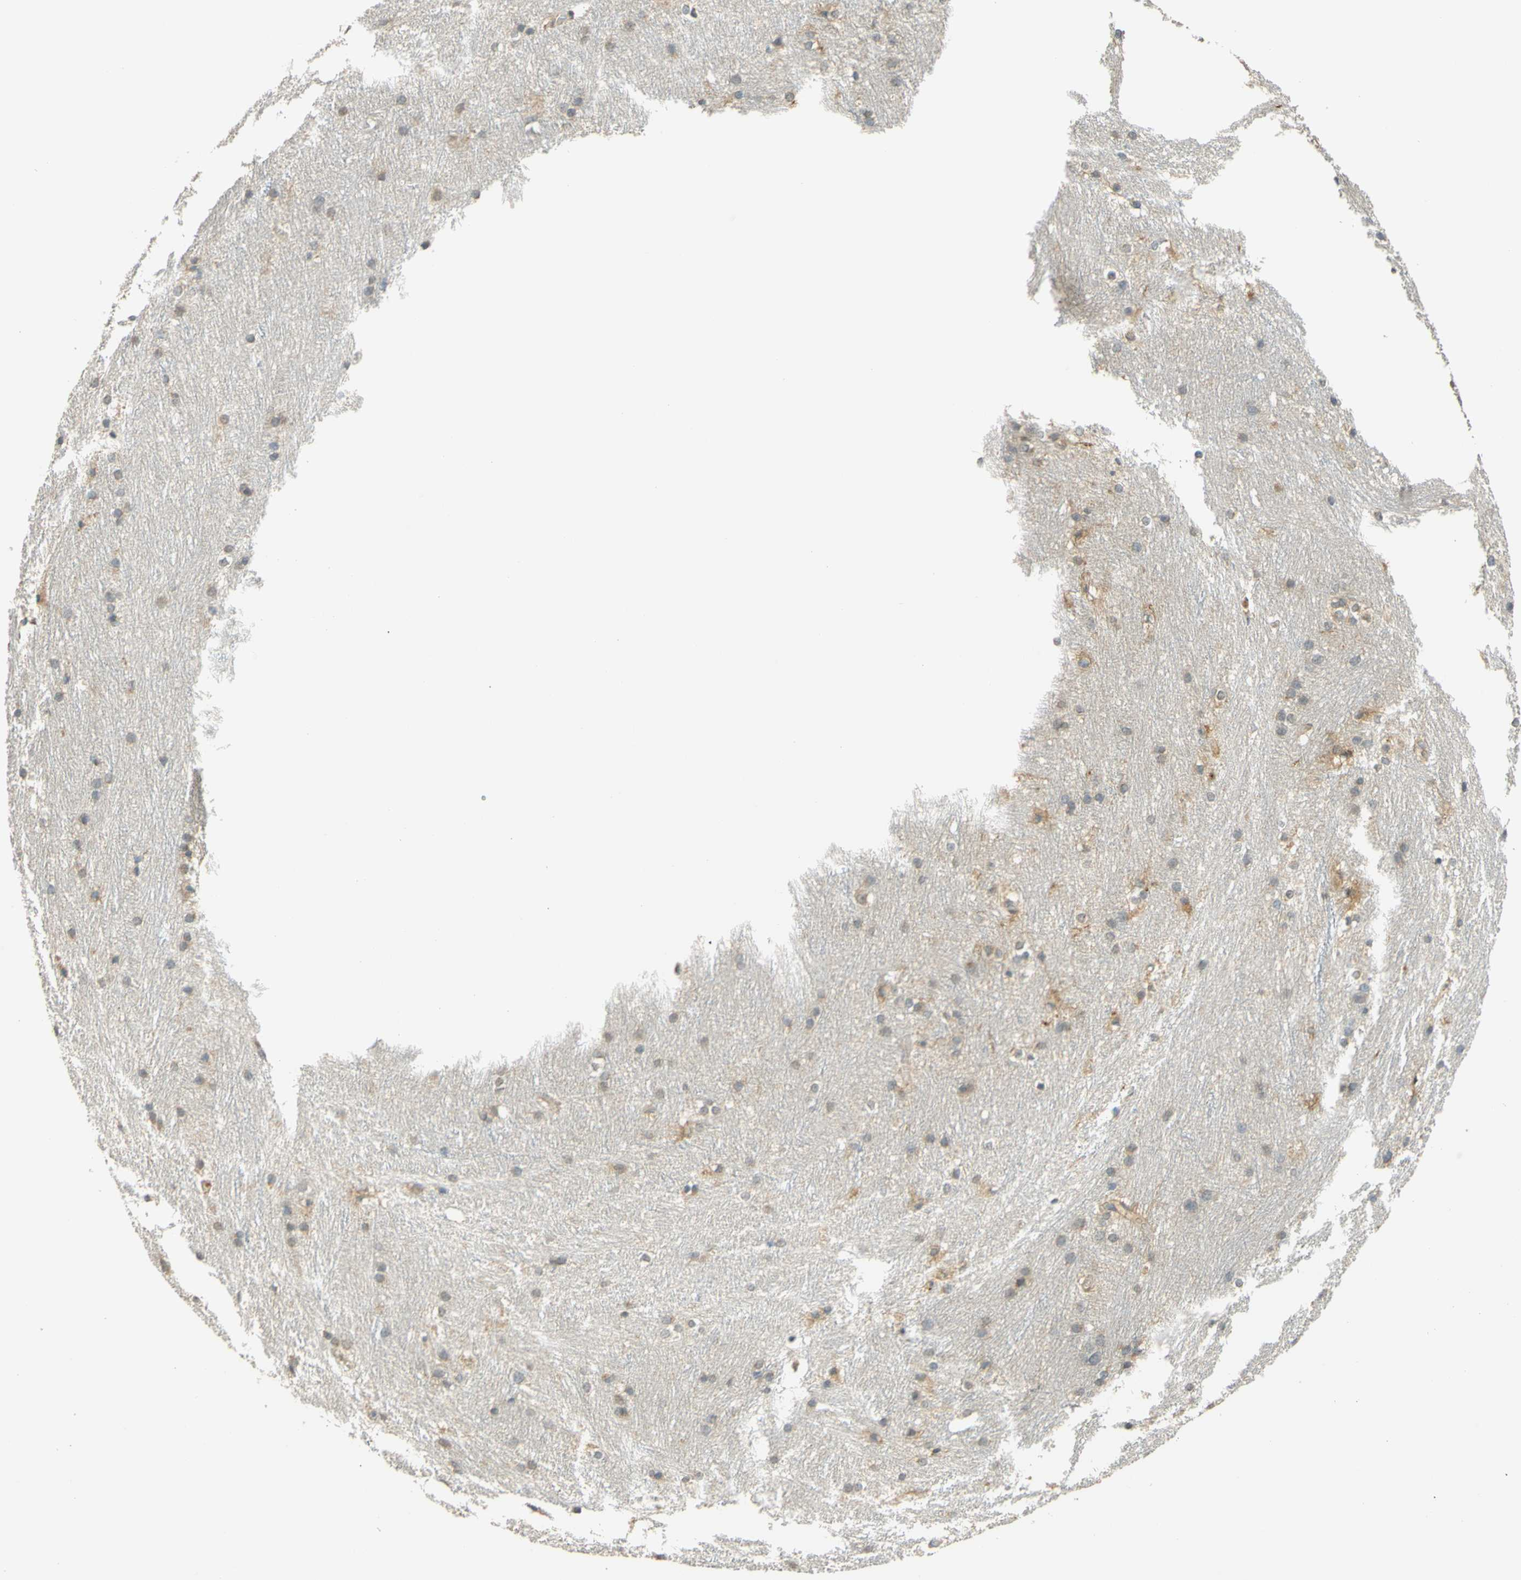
{"staining": {"intensity": "weak", "quantity": "<25%", "location": "cytoplasmic/membranous"}, "tissue": "caudate", "cell_type": "Glial cells", "image_type": "normal", "snomed": [{"axis": "morphology", "description": "Normal tissue, NOS"}, {"axis": "topography", "description": "Lateral ventricle wall"}], "caption": "Glial cells are negative for protein expression in unremarkable human caudate. (Immunohistochemistry, brightfield microscopy, high magnification).", "gene": "ENTREP2", "patient": {"sex": "female", "age": 19}}